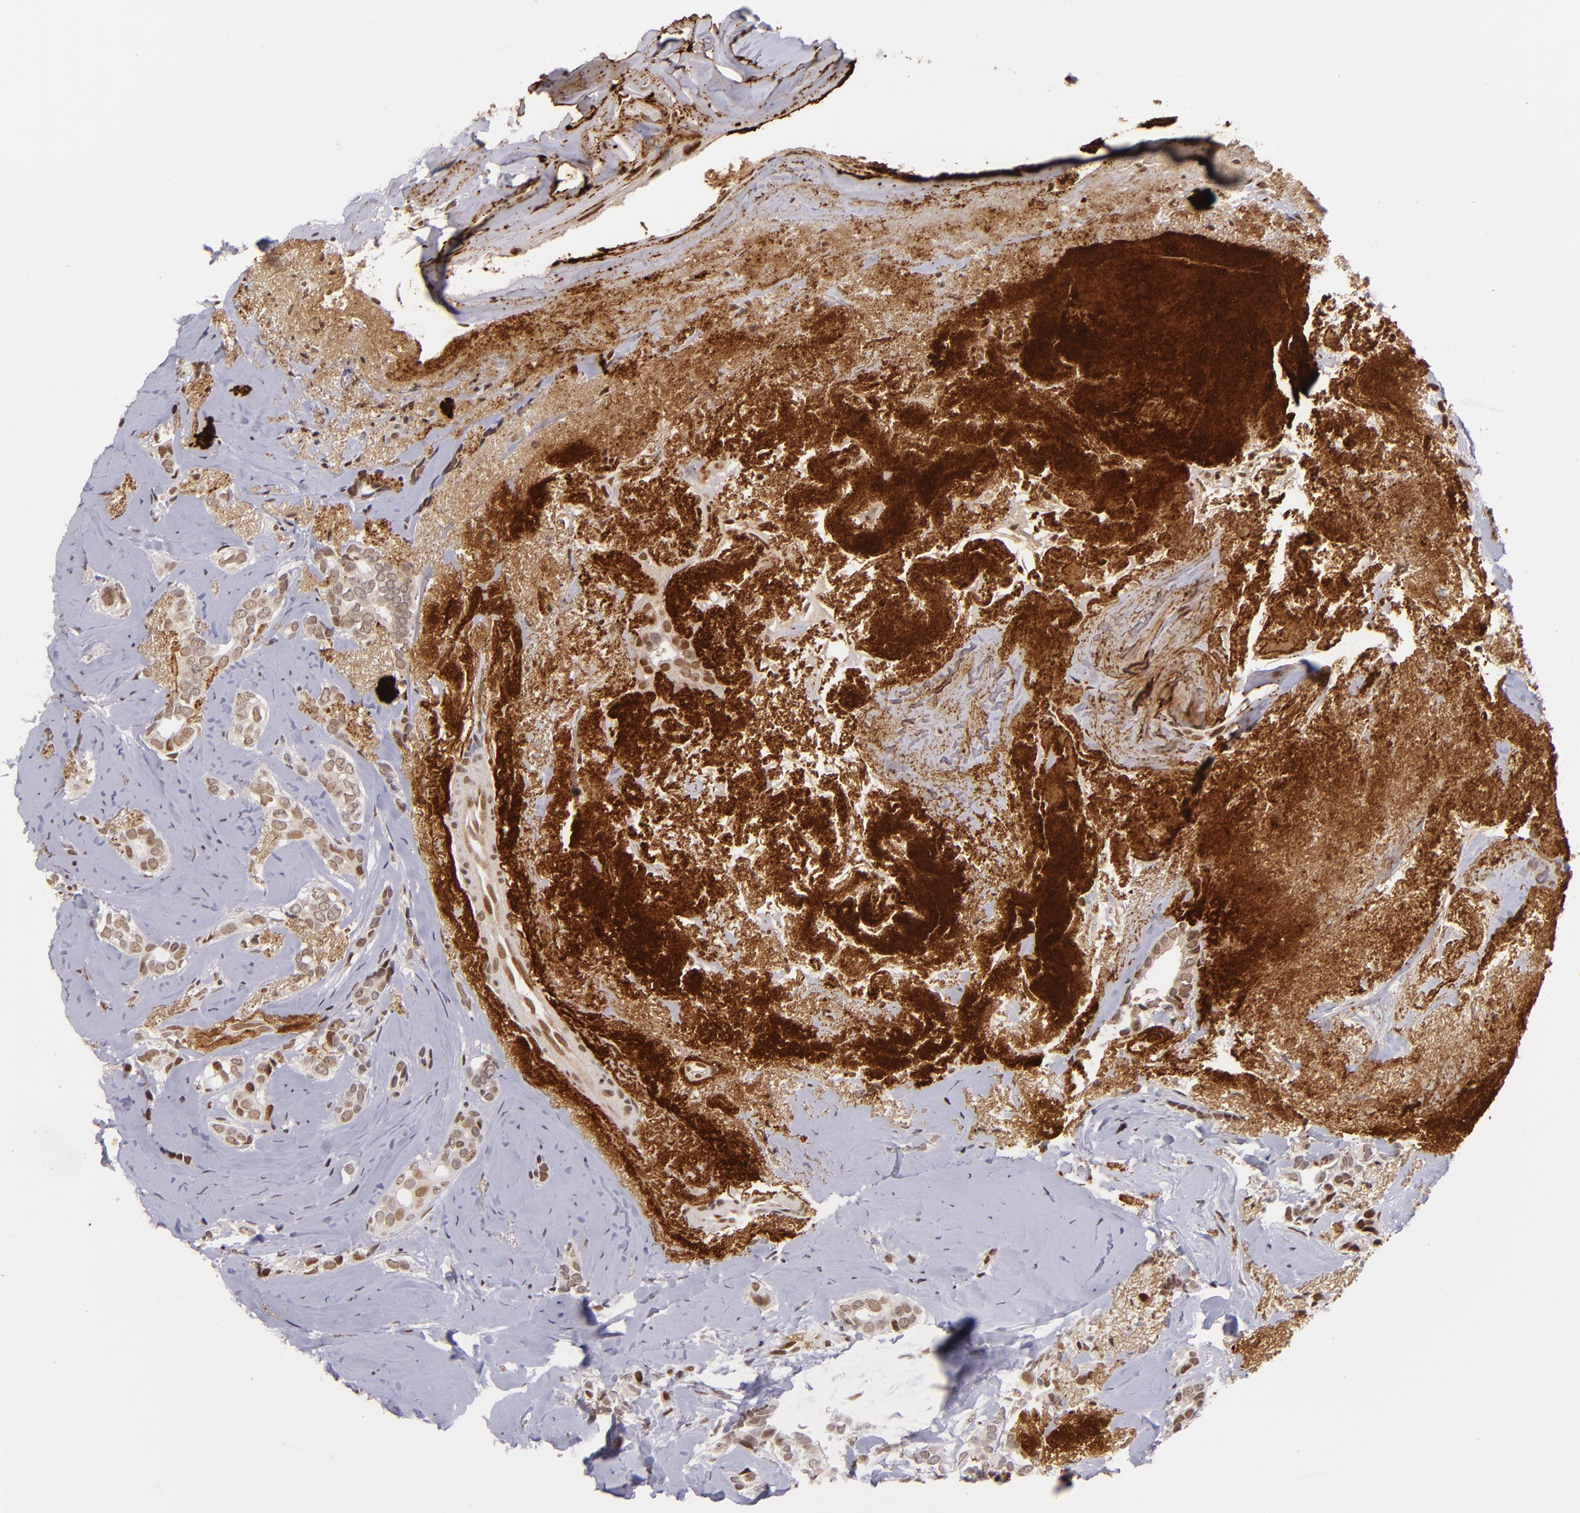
{"staining": {"intensity": "moderate", "quantity": "25%-75%", "location": "nuclear"}, "tissue": "breast cancer", "cell_type": "Tumor cells", "image_type": "cancer", "snomed": [{"axis": "morphology", "description": "Duct carcinoma"}, {"axis": "topography", "description": "Breast"}], "caption": "Immunohistochemistry of breast cancer (invasive ductal carcinoma) shows medium levels of moderate nuclear staining in approximately 25%-75% of tumor cells. (Brightfield microscopy of DAB IHC at high magnification).", "gene": "RXRG", "patient": {"sex": "female", "age": 54}}